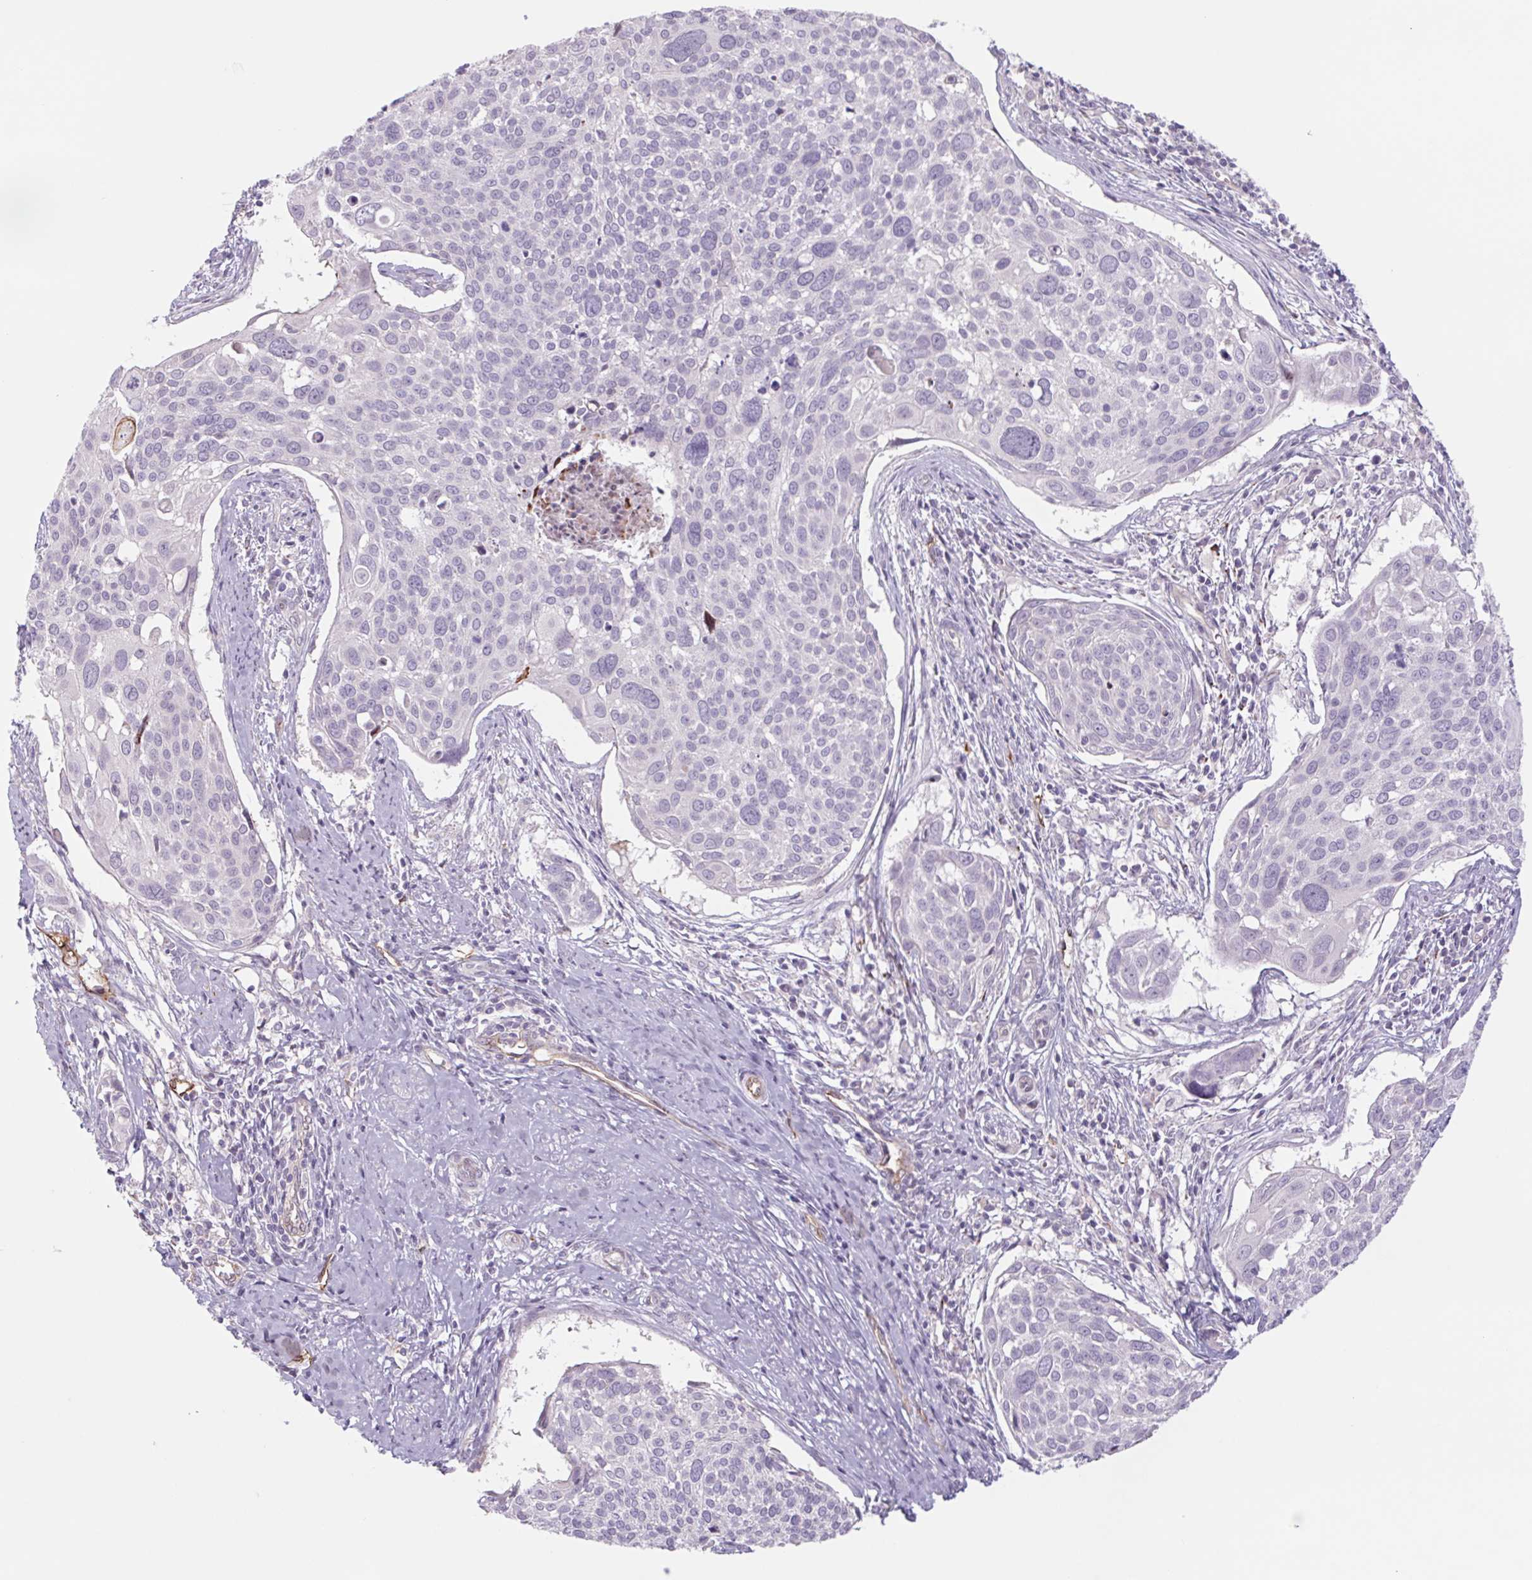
{"staining": {"intensity": "negative", "quantity": "none", "location": "none"}, "tissue": "cervical cancer", "cell_type": "Tumor cells", "image_type": "cancer", "snomed": [{"axis": "morphology", "description": "Squamous cell carcinoma, NOS"}, {"axis": "topography", "description": "Cervix"}], "caption": "Tumor cells show no significant protein expression in squamous cell carcinoma (cervical).", "gene": "MS4A13", "patient": {"sex": "female", "age": 39}}